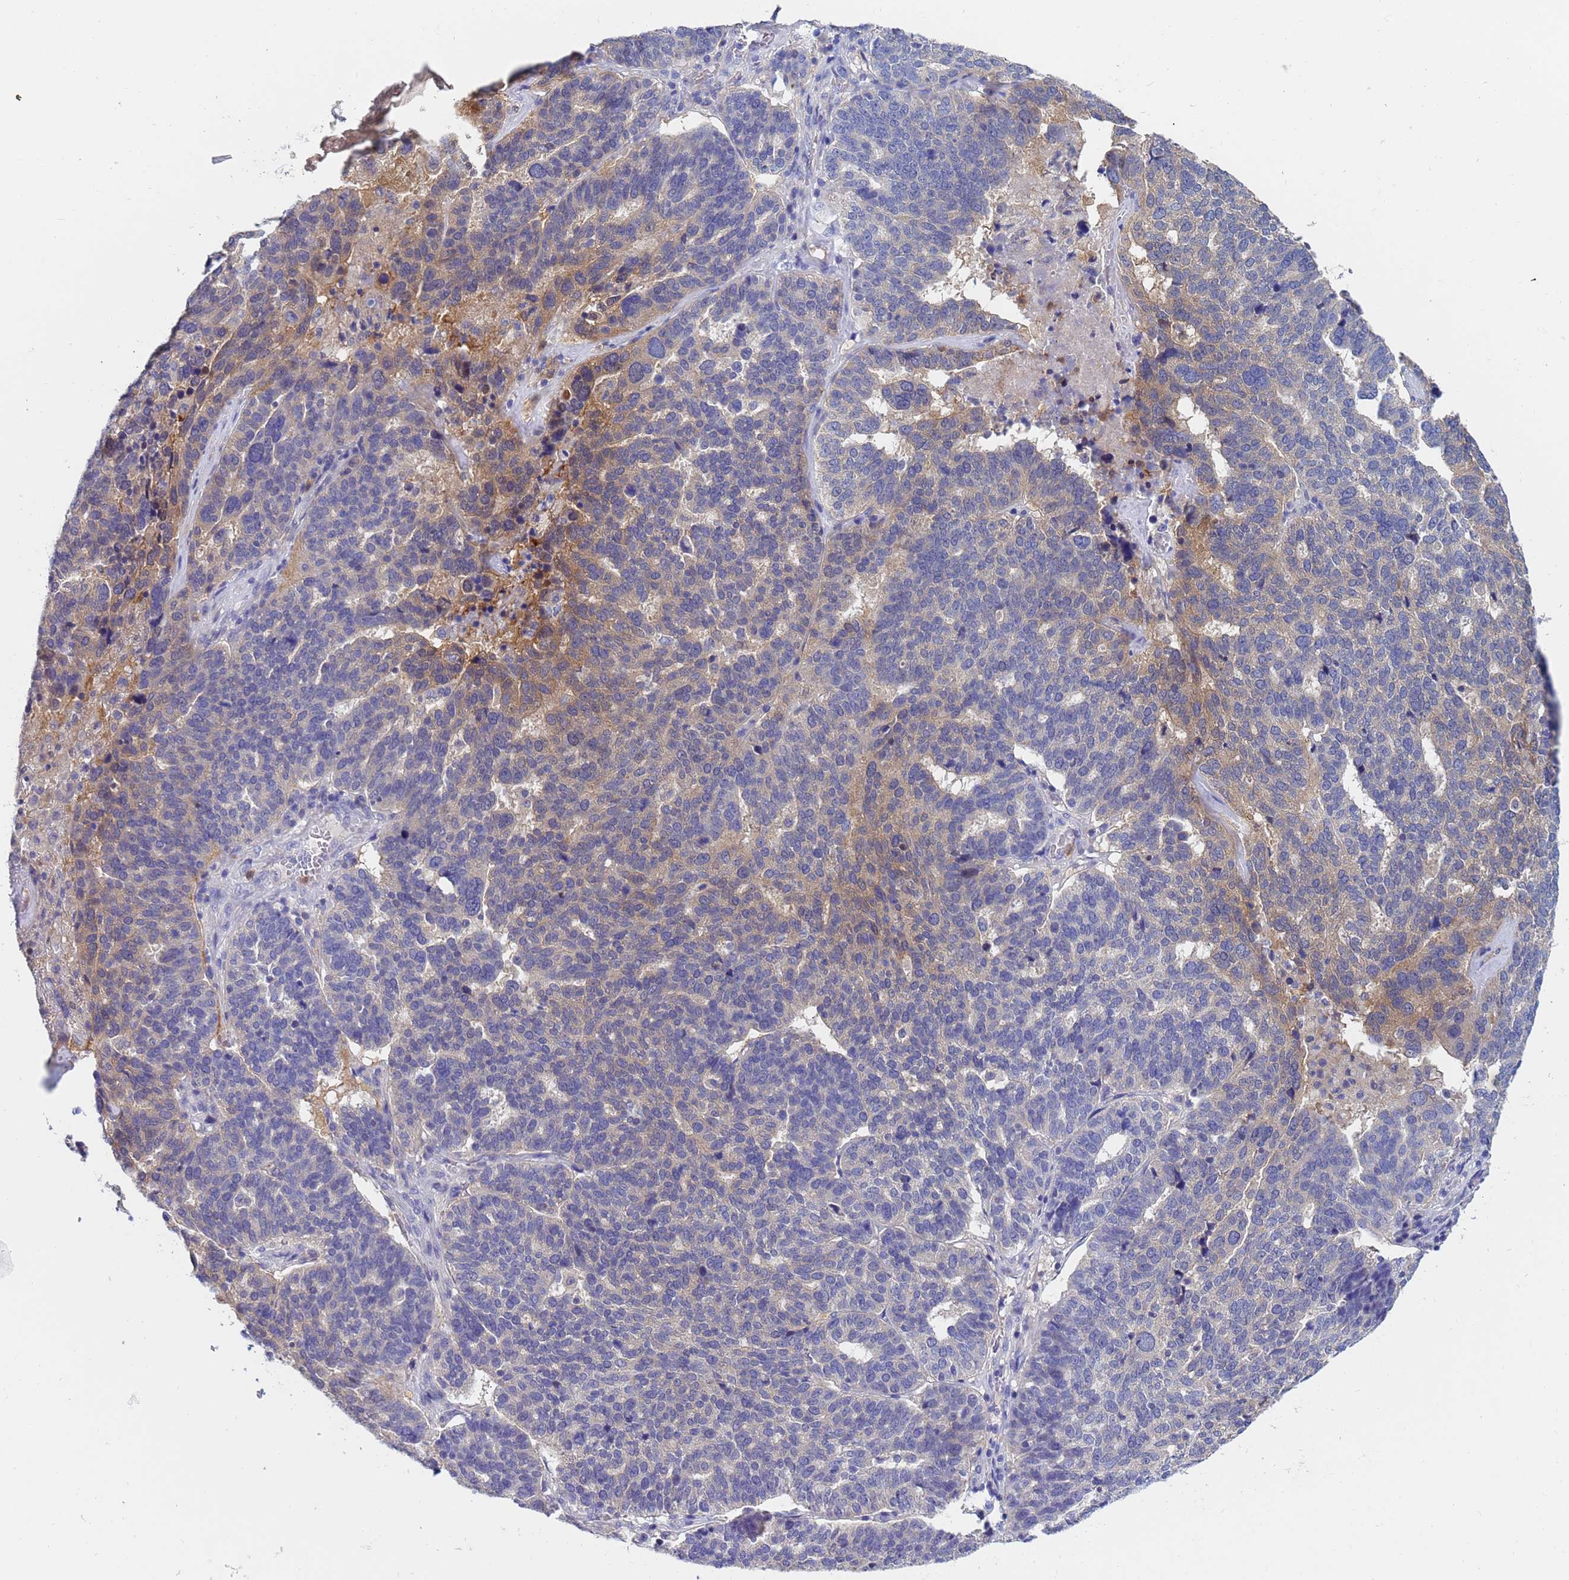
{"staining": {"intensity": "moderate", "quantity": "<25%", "location": "cytoplasmic/membranous"}, "tissue": "ovarian cancer", "cell_type": "Tumor cells", "image_type": "cancer", "snomed": [{"axis": "morphology", "description": "Cystadenocarcinoma, serous, NOS"}, {"axis": "topography", "description": "Ovary"}], "caption": "Tumor cells show moderate cytoplasmic/membranous staining in about <25% of cells in ovarian cancer.", "gene": "TTLL11", "patient": {"sex": "female", "age": 59}}